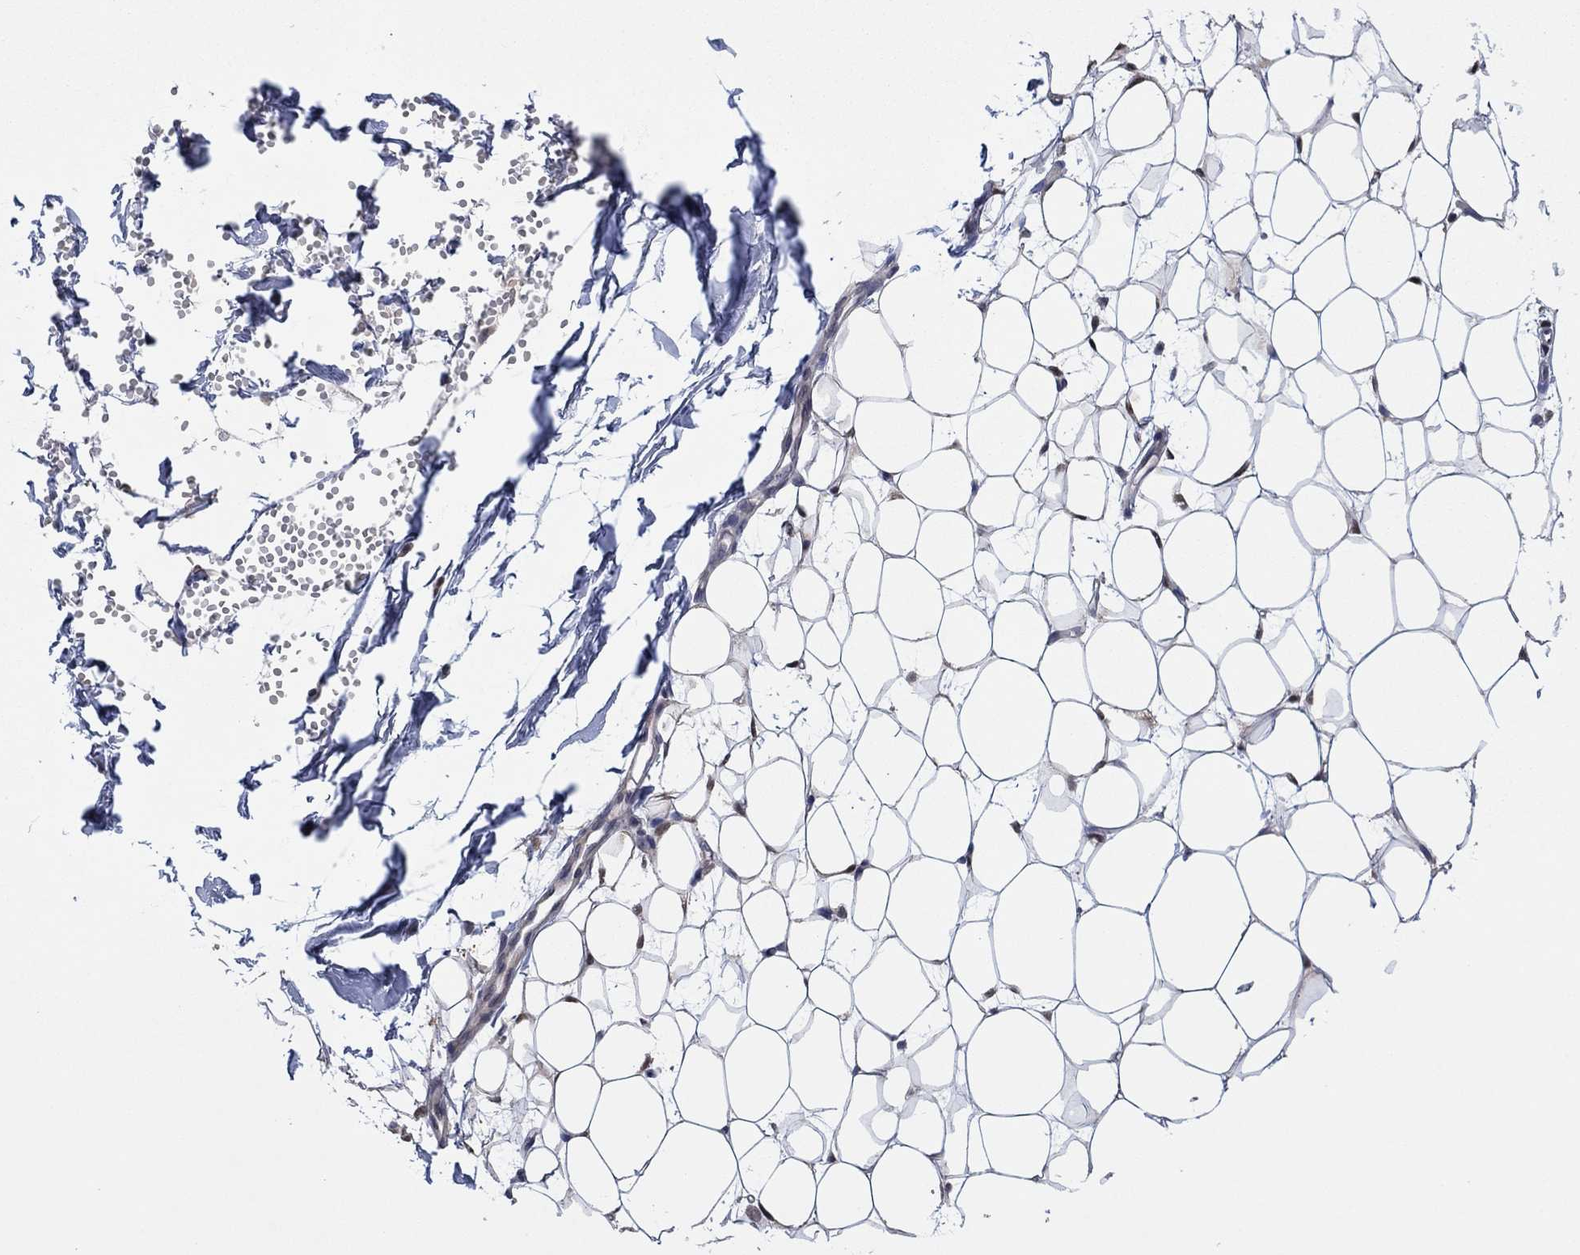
{"staining": {"intensity": "negative", "quantity": "none", "location": "none"}, "tissue": "breast", "cell_type": "Adipocytes", "image_type": "normal", "snomed": [{"axis": "morphology", "description": "Normal tissue, NOS"}, {"axis": "topography", "description": "Breast"}], "caption": "Breast was stained to show a protein in brown. There is no significant staining in adipocytes. (DAB immunohistochemistry with hematoxylin counter stain).", "gene": "IAH1", "patient": {"sex": "female", "age": 37}}